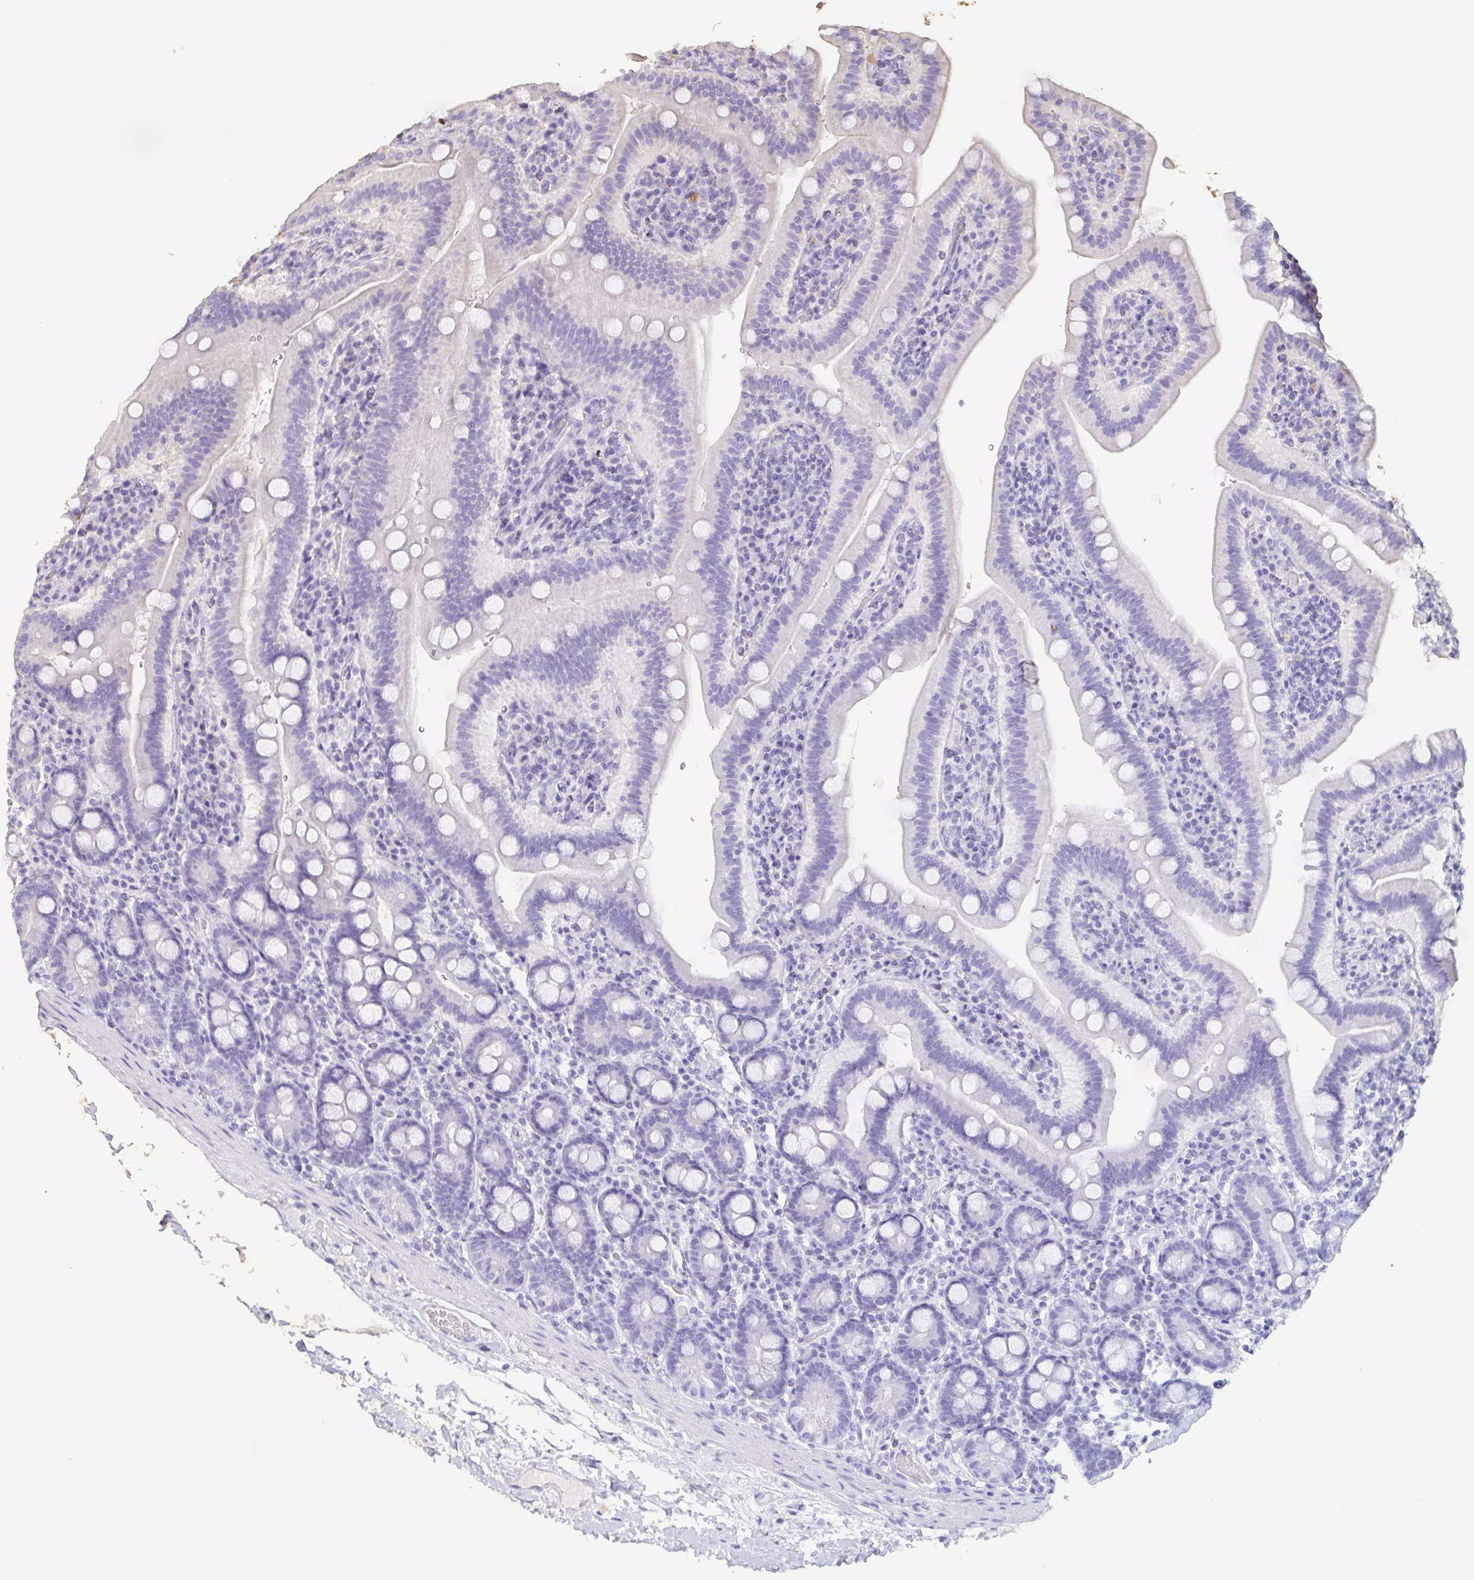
{"staining": {"intensity": "negative", "quantity": "none", "location": "none"}, "tissue": "small intestine", "cell_type": "Glandular cells", "image_type": "normal", "snomed": [{"axis": "morphology", "description": "Normal tissue, NOS"}, {"axis": "topography", "description": "Small intestine"}], "caption": "DAB immunohistochemical staining of normal human small intestine demonstrates no significant expression in glandular cells.", "gene": "BPIFA2", "patient": {"sex": "male", "age": 26}}